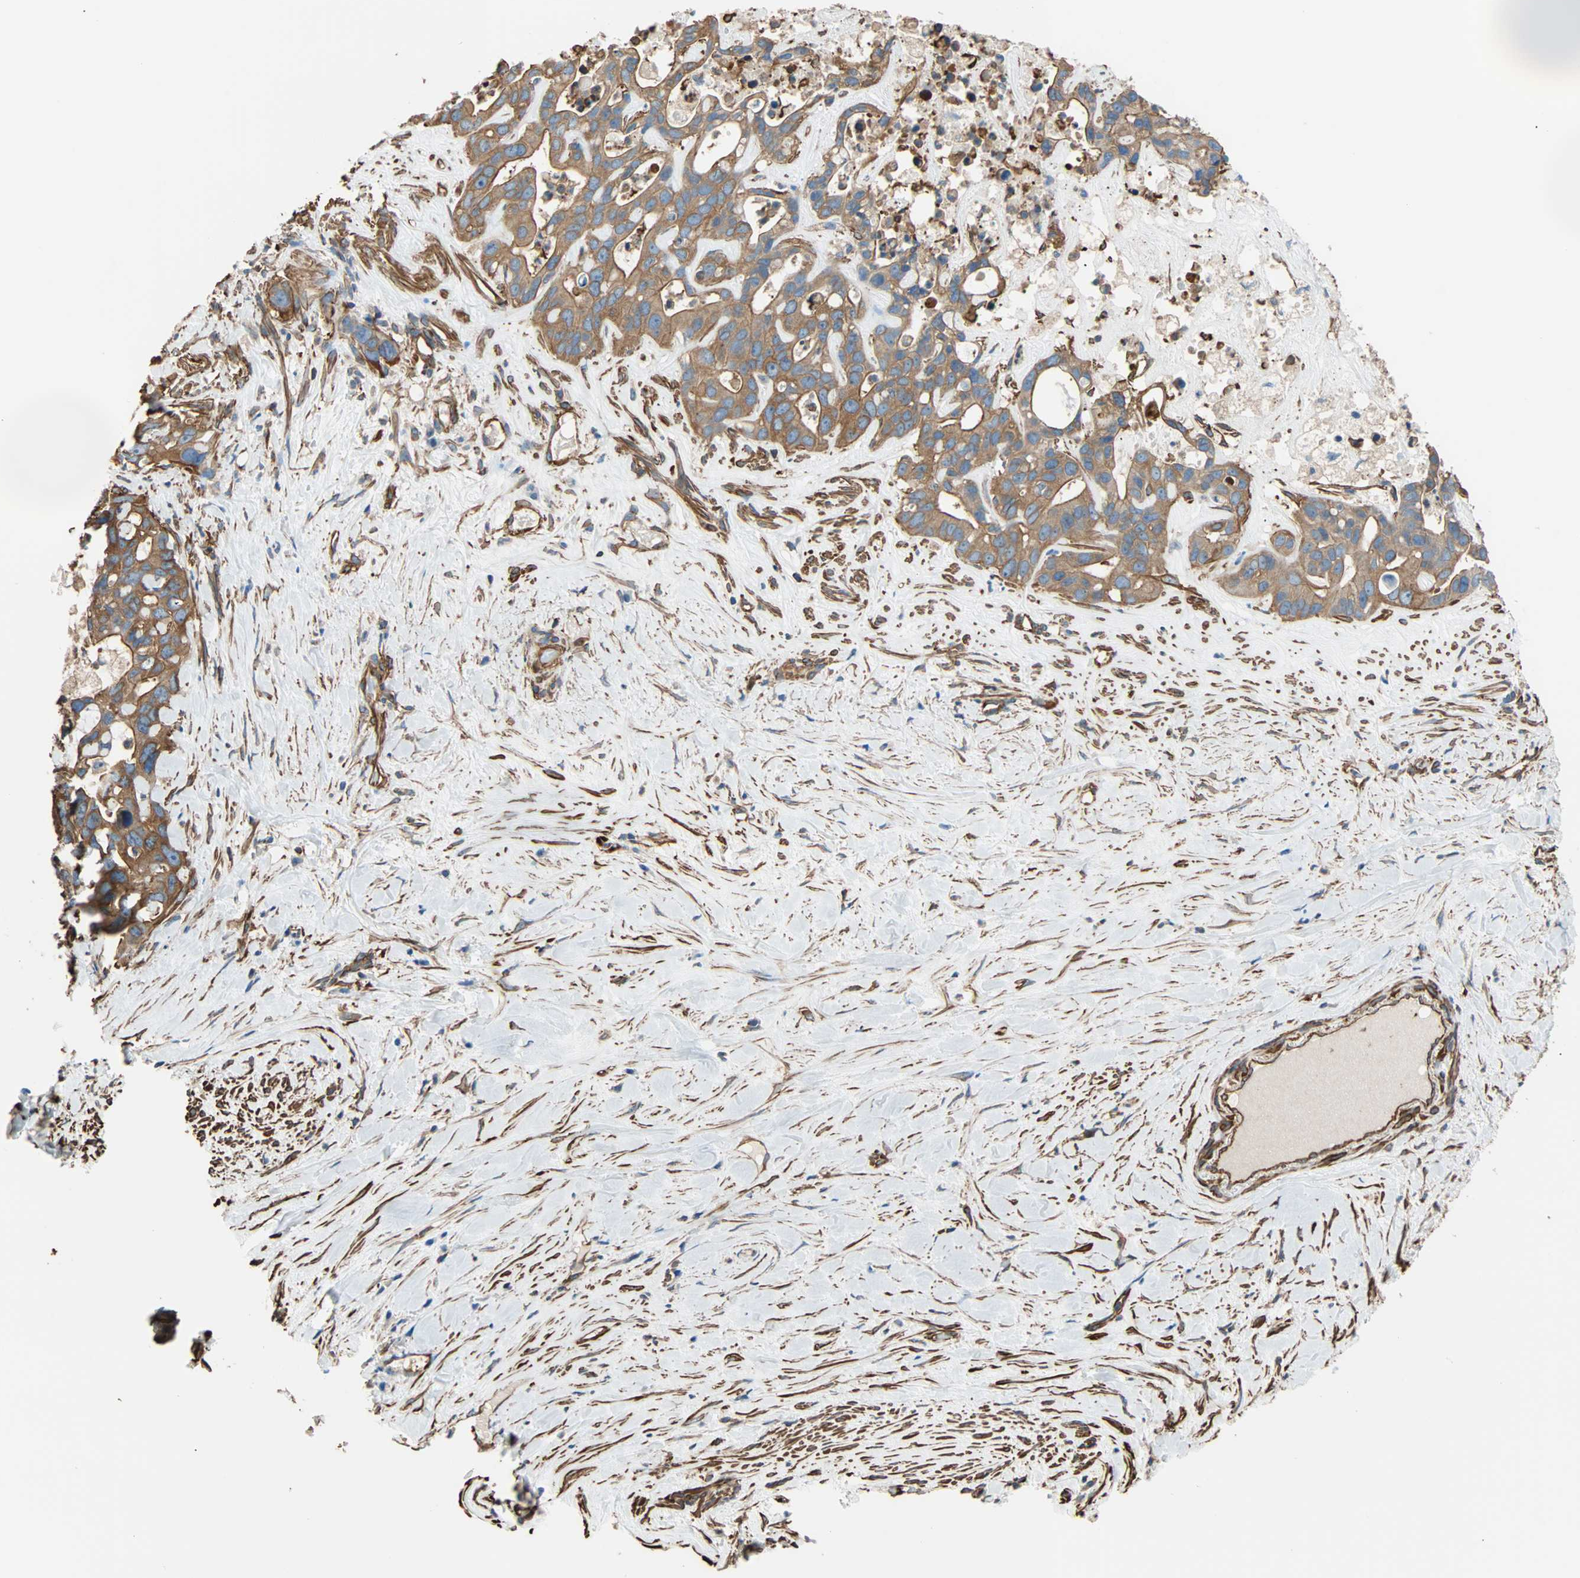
{"staining": {"intensity": "moderate", "quantity": ">75%", "location": "cytoplasmic/membranous"}, "tissue": "liver cancer", "cell_type": "Tumor cells", "image_type": "cancer", "snomed": [{"axis": "morphology", "description": "Cholangiocarcinoma"}, {"axis": "topography", "description": "Liver"}], "caption": "The photomicrograph reveals immunohistochemical staining of cholangiocarcinoma (liver). There is moderate cytoplasmic/membranous positivity is identified in about >75% of tumor cells.", "gene": "GALNT10", "patient": {"sex": "female", "age": 65}}